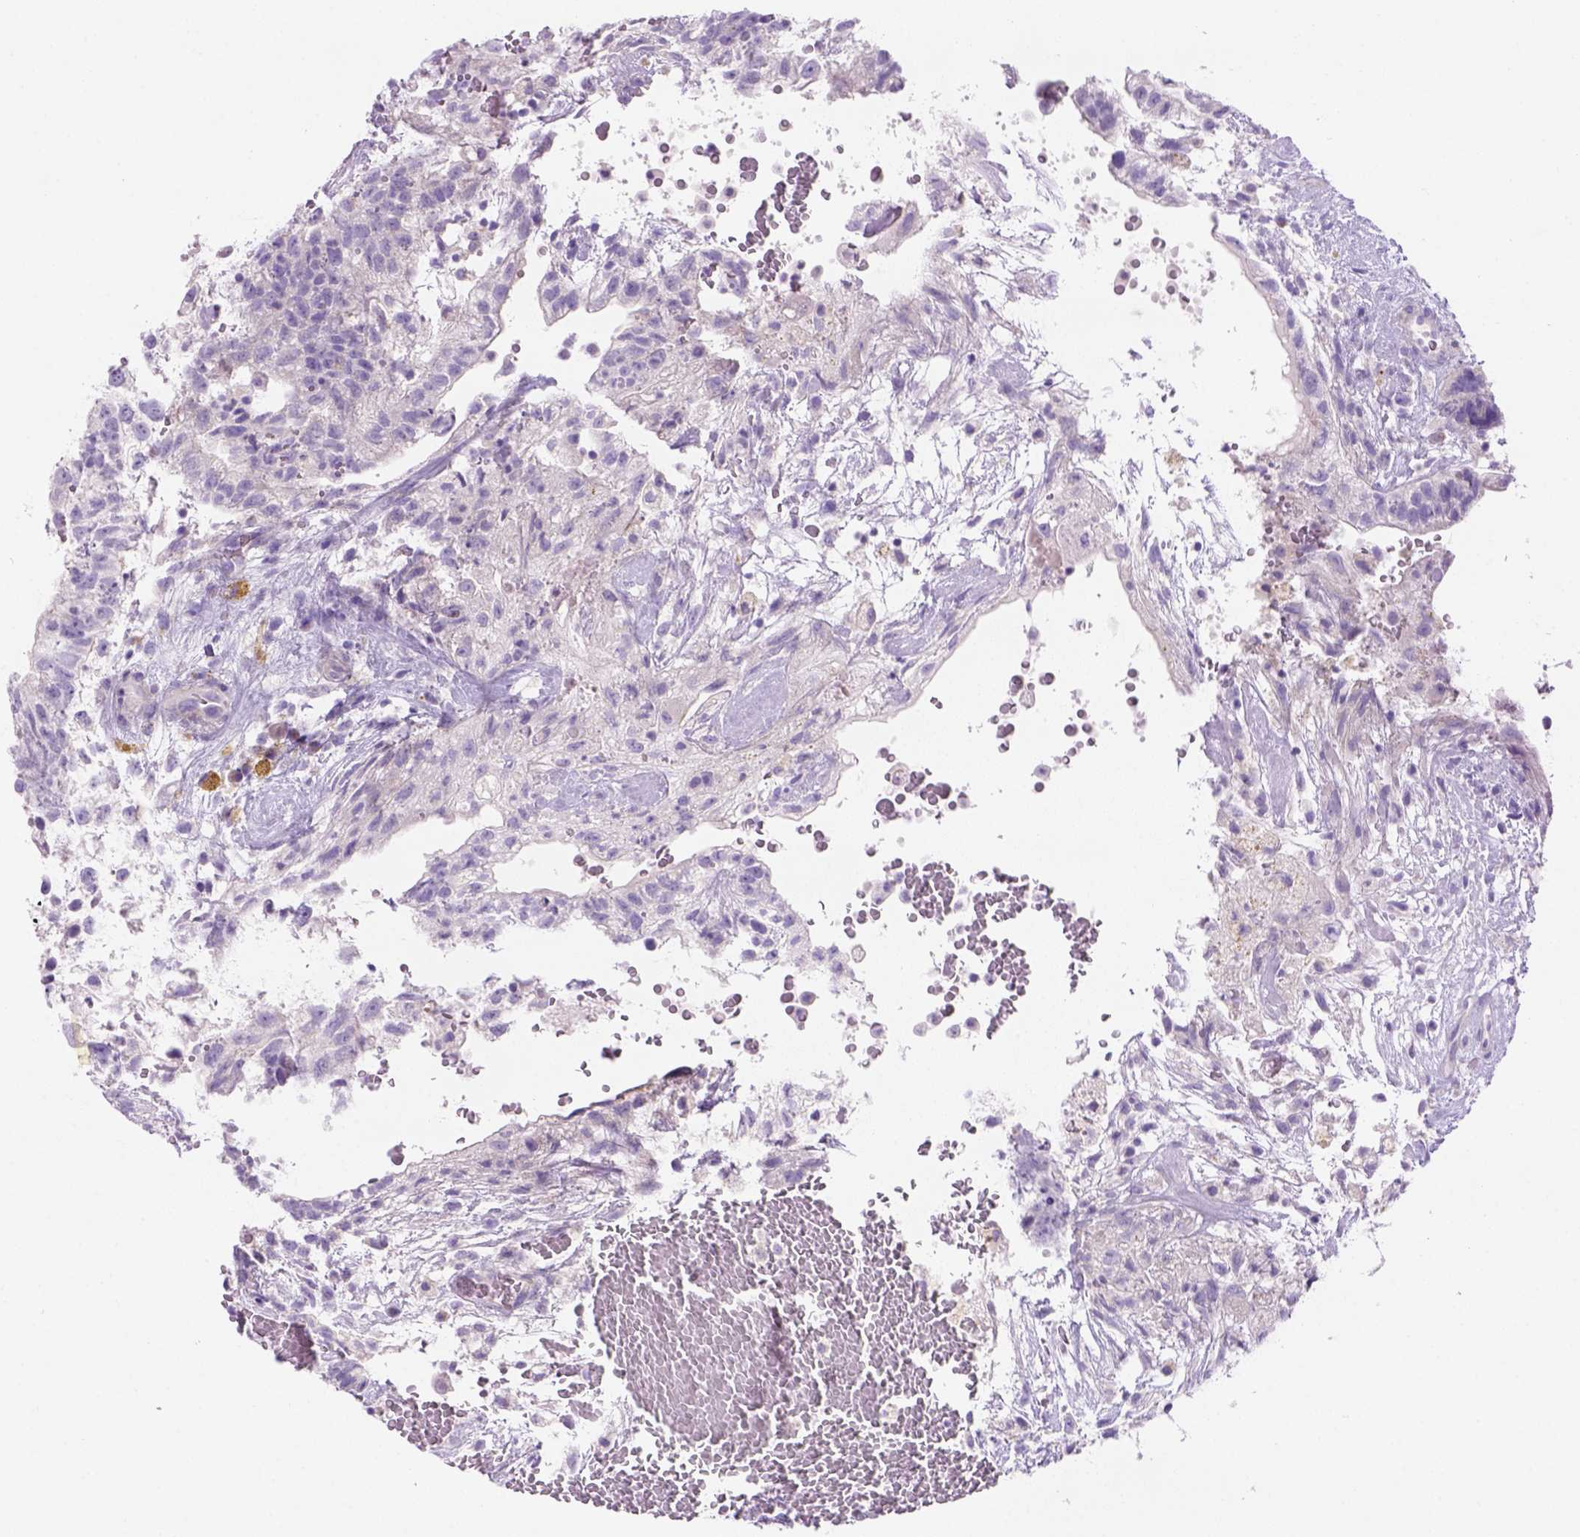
{"staining": {"intensity": "negative", "quantity": "none", "location": "none"}, "tissue": "testis cancer", "cell_type": "Tumor cells", "image_type": "cancer", "snomed": [{"axis": "morphology", "description": "Normal tissue, NOS"}, {"axis": "morphology", "description": "Carcinoma, Embryonal, NOS"}, {"axis": "topography", "description": "Testis"}], "caption": "Histopathology image shows no significant protein staining in tumor cells of testis embryonal carcinoma.", "gene": "DNAH11", "patient": {"sex": "male", "age": 32}}